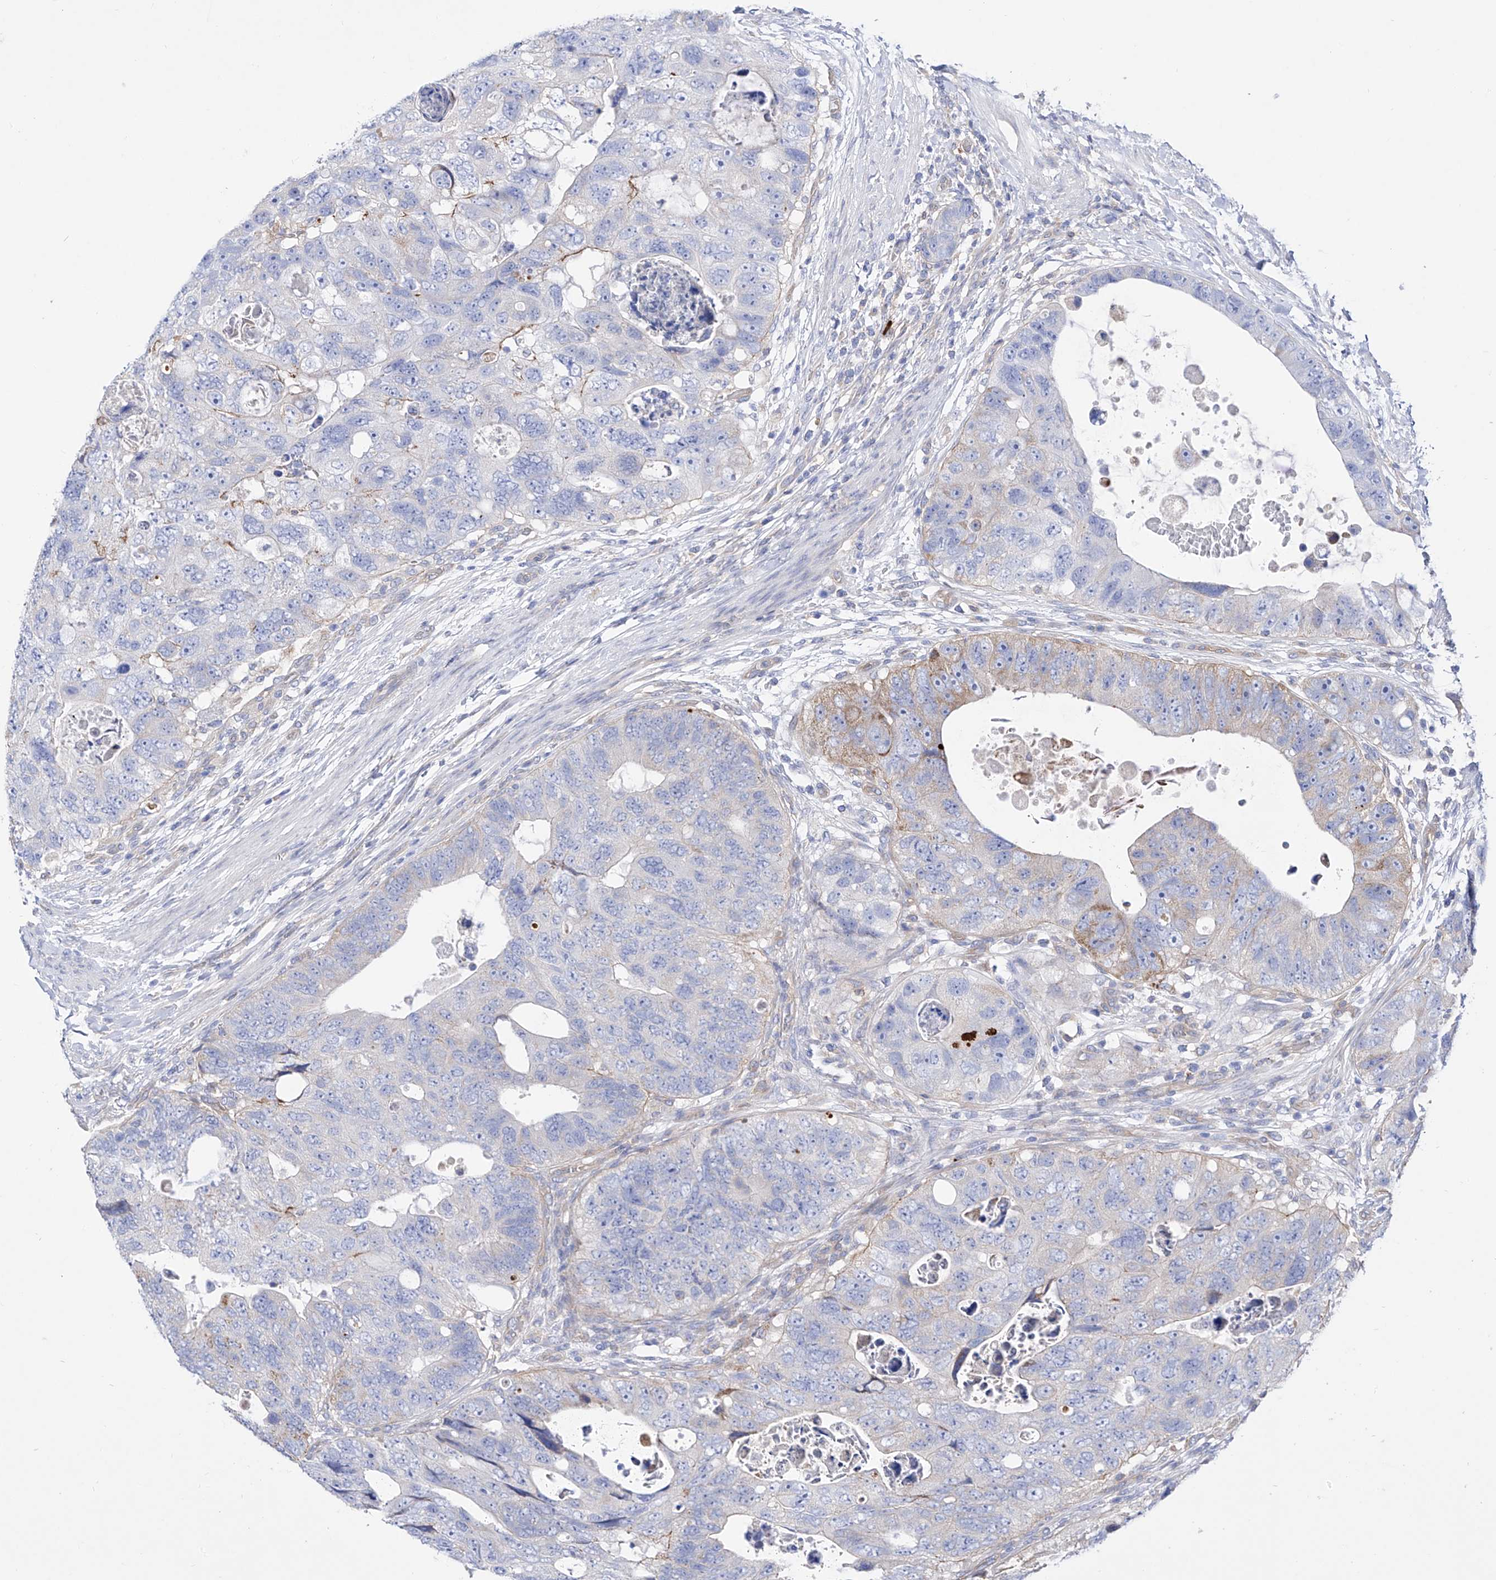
{"staining": {"intensity": "weak", "quantity": "<25%", "location": "cytoplasmic/membranous"}, "tissue": "colorectal cancer", "cell_type": "Tumor cells", "image_type": "cancer", "snomed": [{"axis": "morphology", "description": "Adenocarcinoma, NOS"}, {"axis": "topography", "description": "Rectum"}], "caption": "The micrograph exhibits no staining of tumor cells in adenocarcinoma (colorectal).", "gene": "ZNF653", "patient": {"sex": "male", "age": 59}}